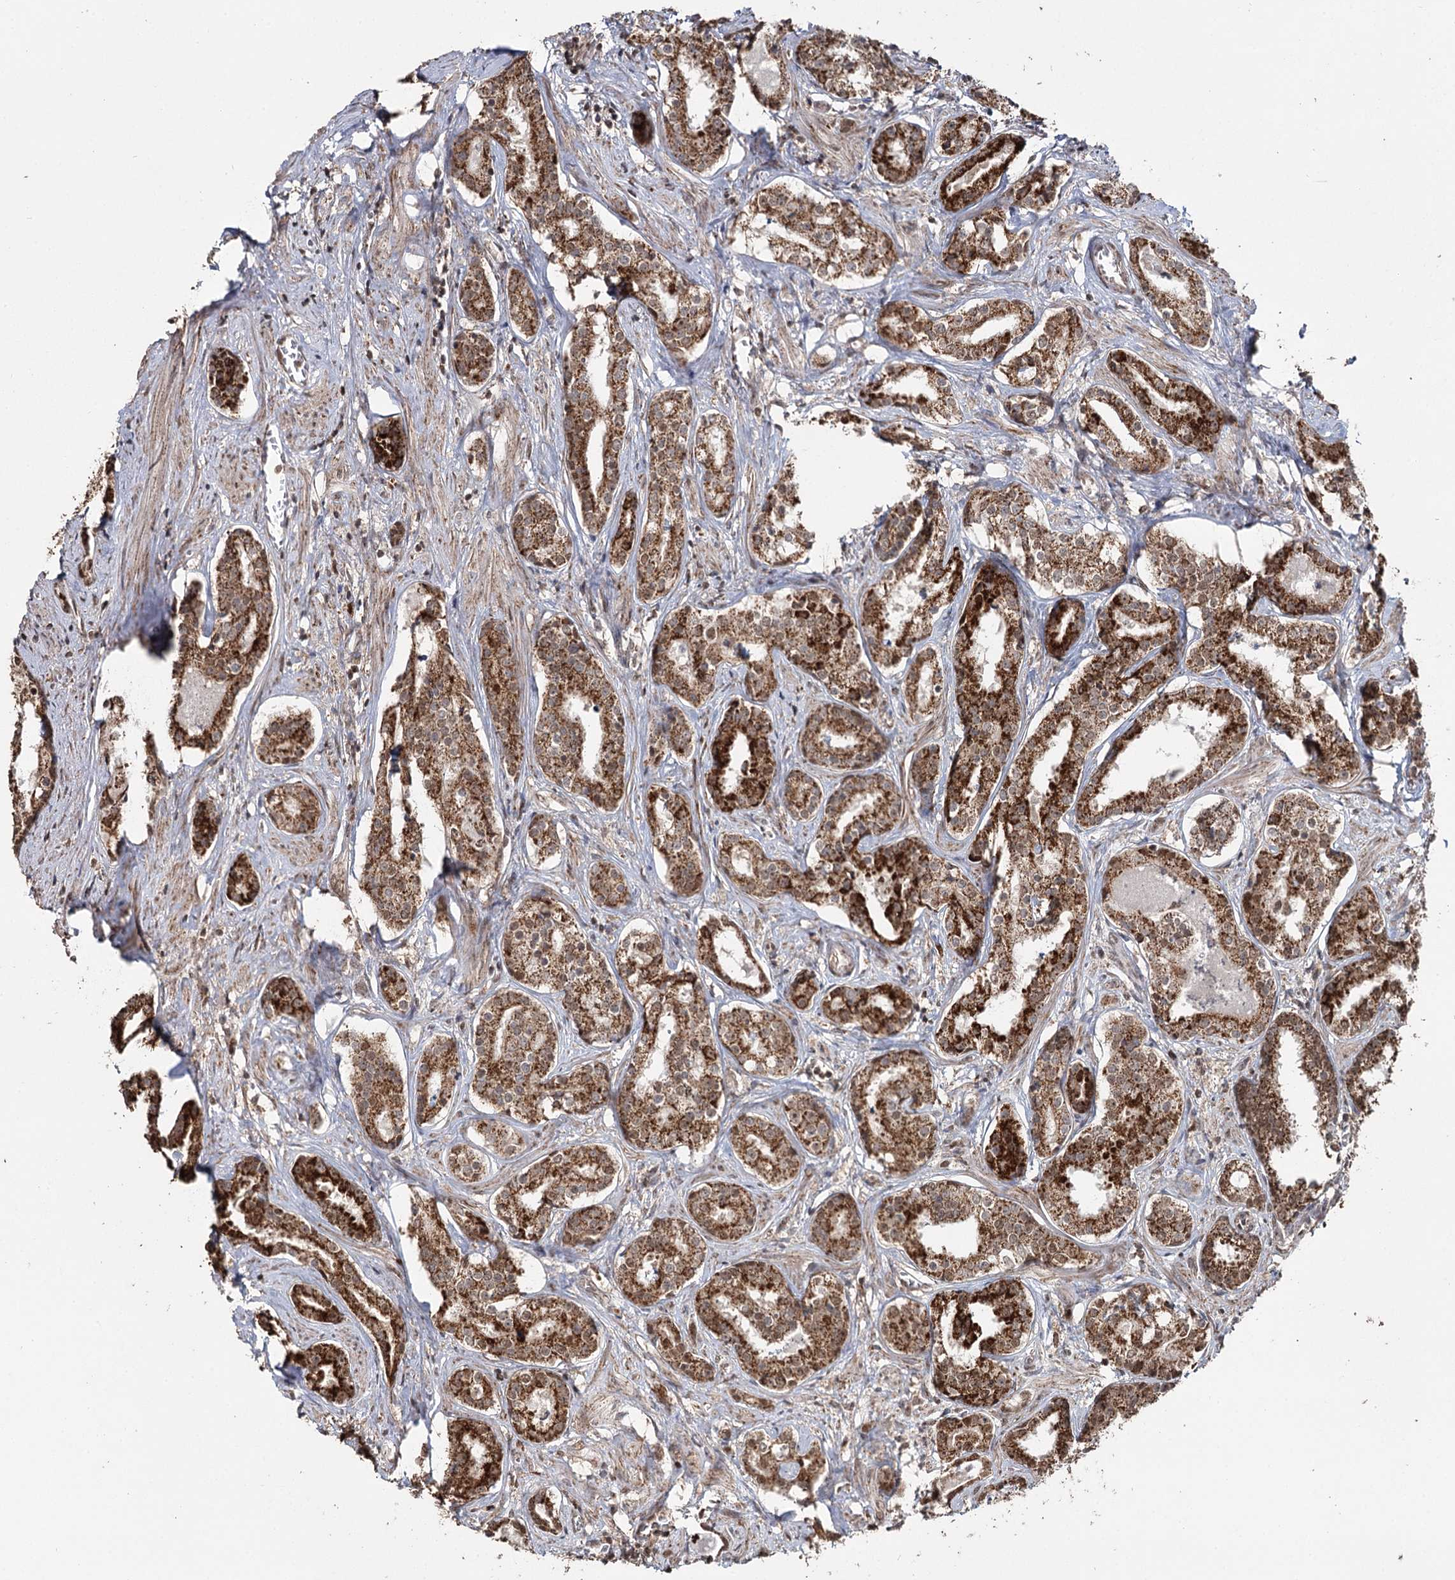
{"staining": {"intensity": "moderate", "quantity": ">75%", "location": "cytoplasmic/membranous"}, "tissue": "prostate cancer", "cell_type": "Tumor cells", "image_type": "cancer", "snomed": [{"axis": "morphology", "description": "Adenocarcinoma, High grade"}, {"axis": "topography", "description": "Prostate"}], "caption": "Immunohistochemical staining of human prostate cancer (high-grade adenocarcinoma) shows moderate cytoplasmic/membranous protein expression in approximately >75% of tumor cells.", "gene": "PDHX", "patient": {"sex": "male", "age": 58}}